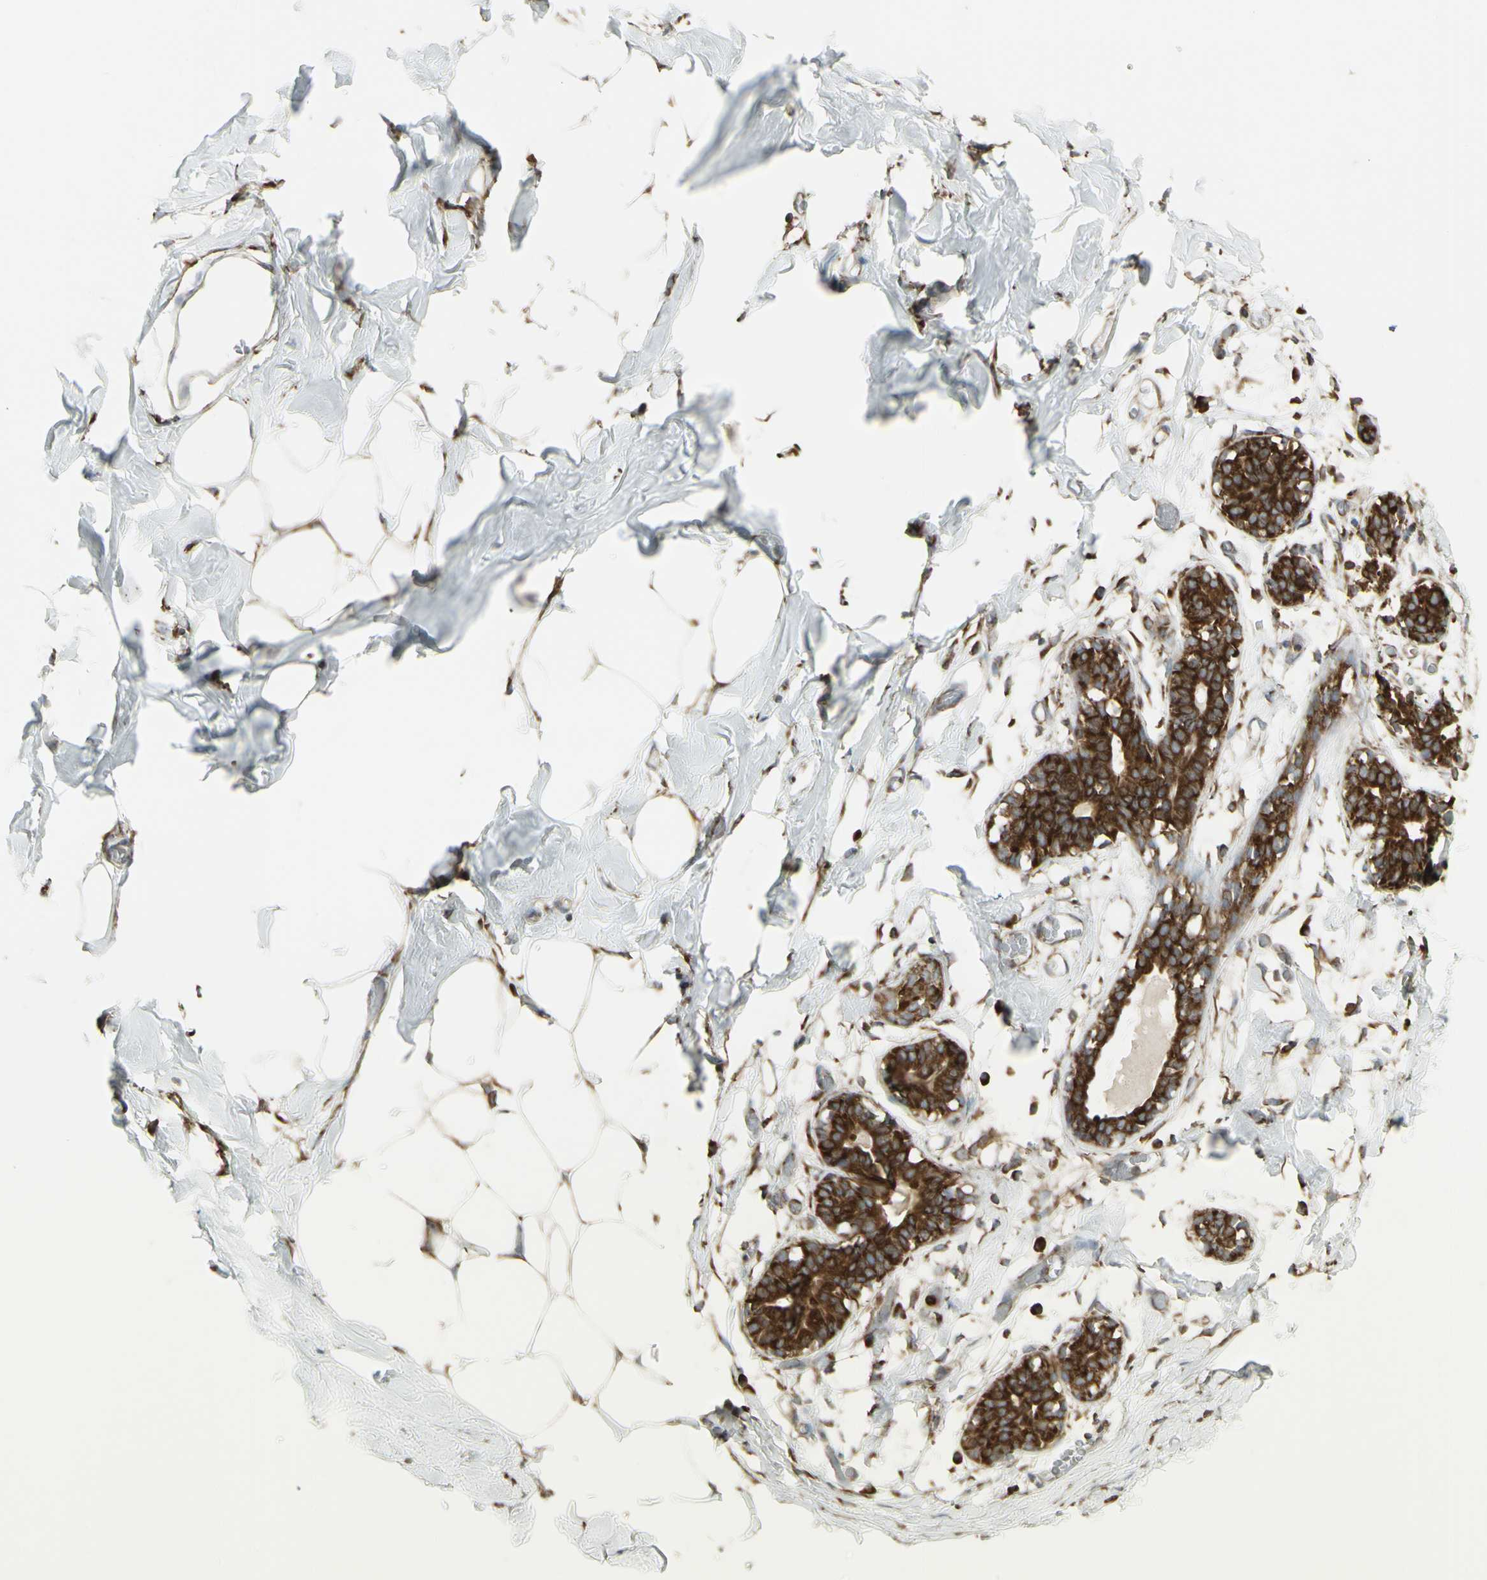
{"staining": {"intensity": "moderate", "quantity": ">75%", "location": "cytoplasmic/membranous"}, "tissue": "adipose tissue", "cell_type": "Adipocytes", "image_type": "normal", "snomed": [{"axis": "morphology", "description": "Normal tissue, NOS"}, {"axis": "topography", "description": "Breast"}, {"axis": "topography", "description": "Adipose tissue"}], "caption": "Approximately >75% of adipocytes in normal human adipose tissue reveal moderate cytoplasmic/membranous protein positivity as visualized by brown immunohistochemical staining.", "gene": "FKBP3", "patient": {"sex": "female", "age": 25}}